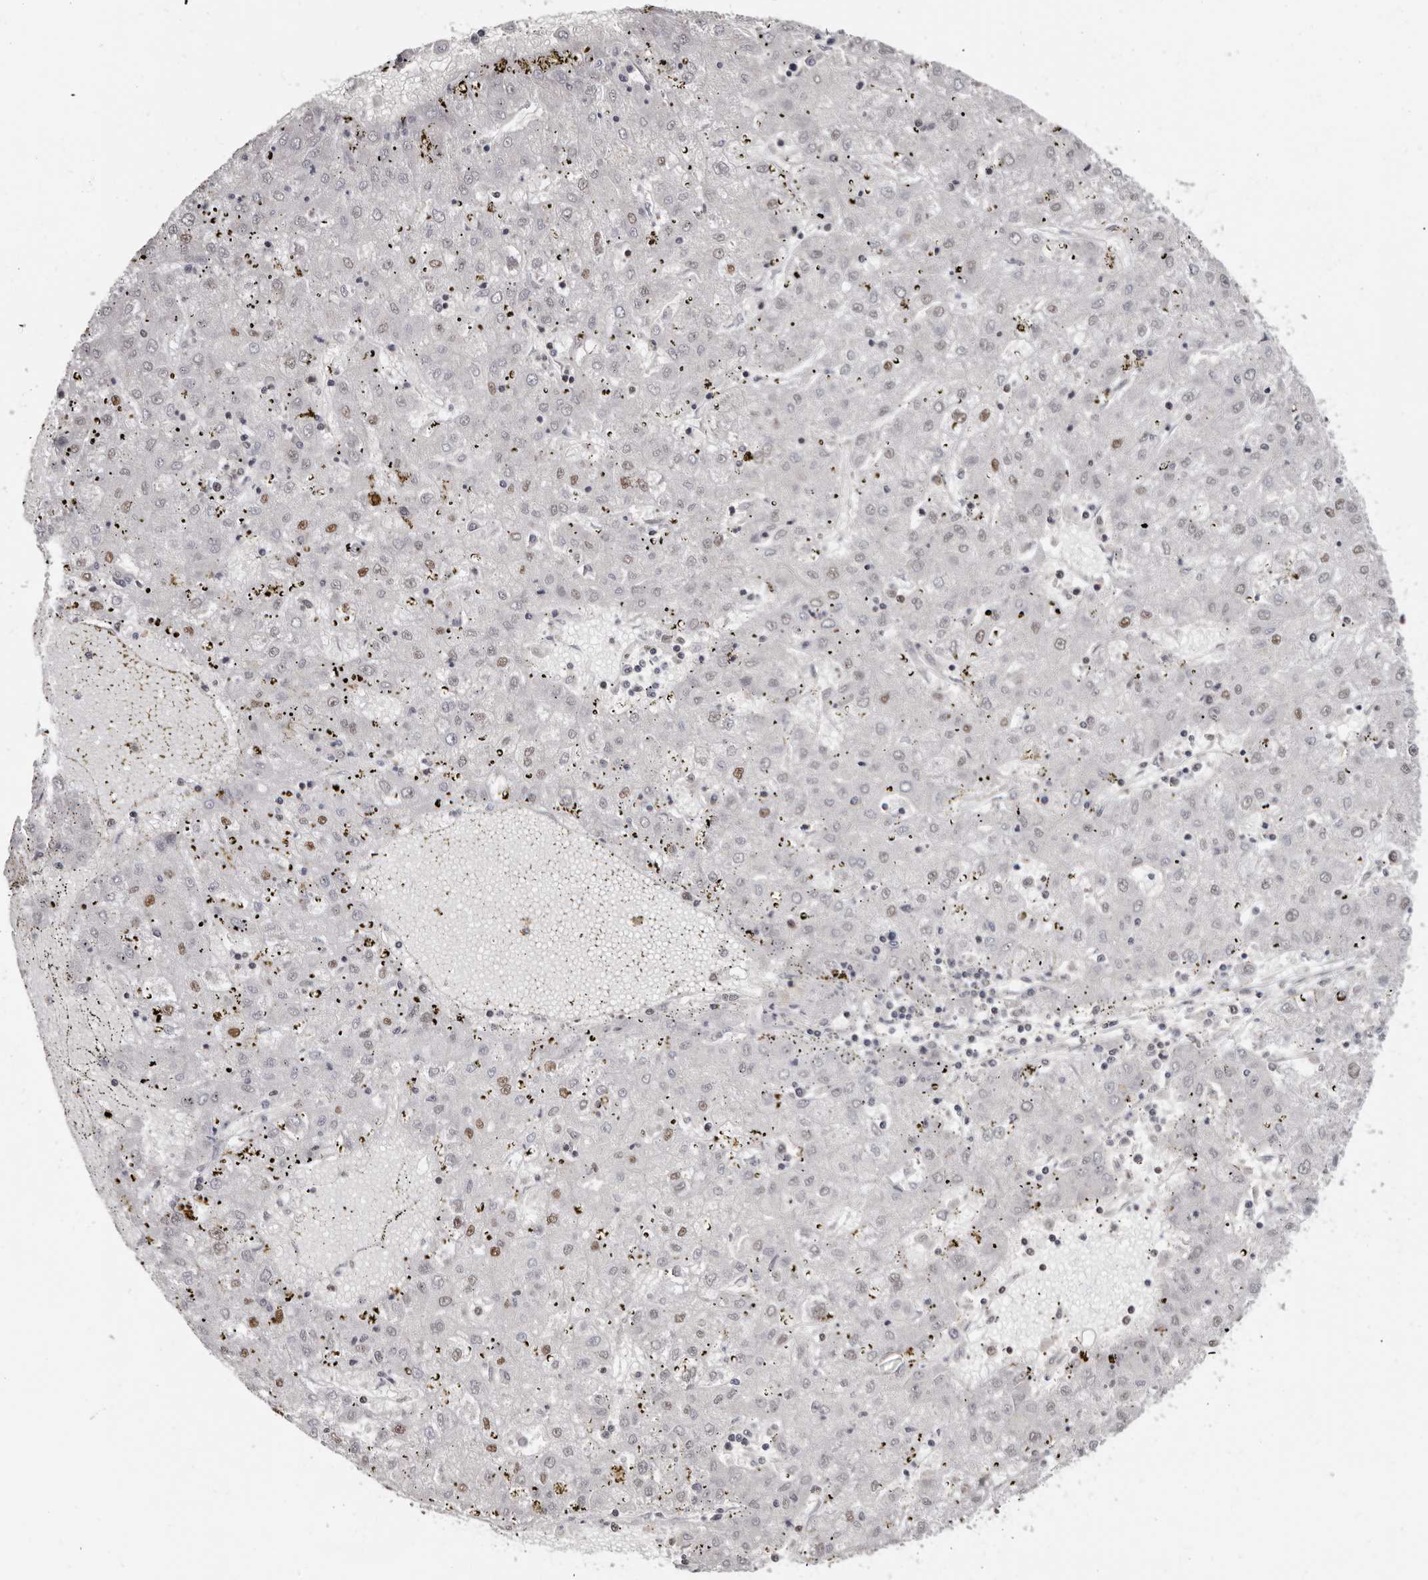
{"staining": {"intensity": "weak", "quantity": "<25%", "location": "nuclear"}, "tissue": "liver cancer", "cell_type": "Tumor cells", "image_type": "cancer", "snomed": [{"axis": "morphology", "description": "Carcinoma, Hepatocellular, NOS"}, {"axis": "topography", "description": "Liver"}], "caption": "IHC histopathology image of human liver cancer stained for a protein (brown), which demonstrates no staining in tumor cells.", "gene": "SCAF4", "patient": {"sex": "male", "age": 72}}